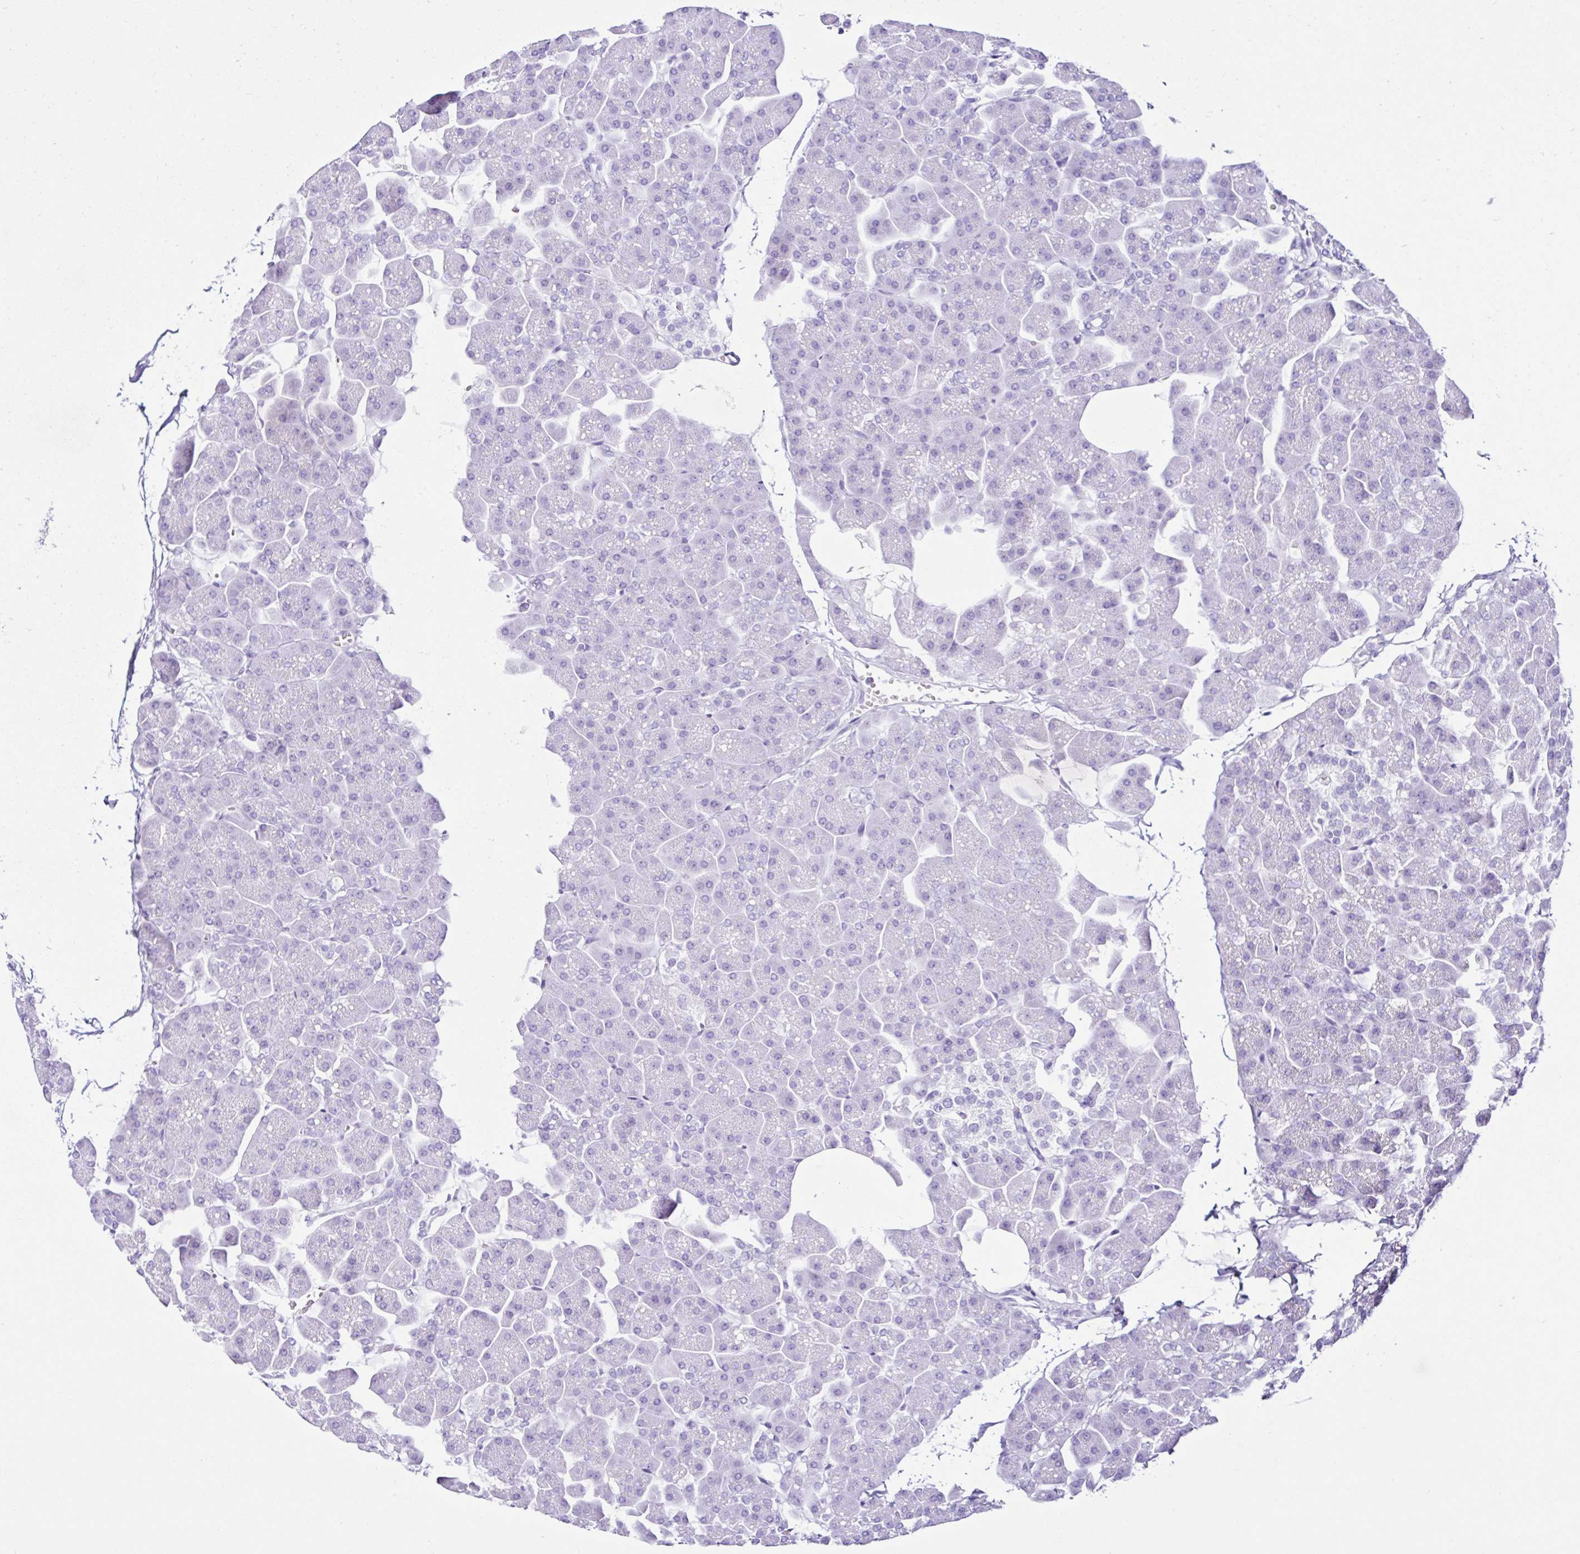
{"staining": {"intensity": "negative", "quantity": "none", "location": "none"}, "tissue": "pancreas", "cell_type": "Exocrine glandular cells", "image_type": "normal", "snomed": [{"axis": "morphology", "description": "Normal tissue, NOS"}, {"axis": "topography", "description": "Pancreas"}], "caption": "This image is of unremarkable pancreas stained with immunohistochemistry (IHC) to label a protein in brown with the nuclei are counter-stained blue. There is no expression in exocrine glandular cells.", "gene": "PIGF", "patient": {"sex": "male", "age": 35}}